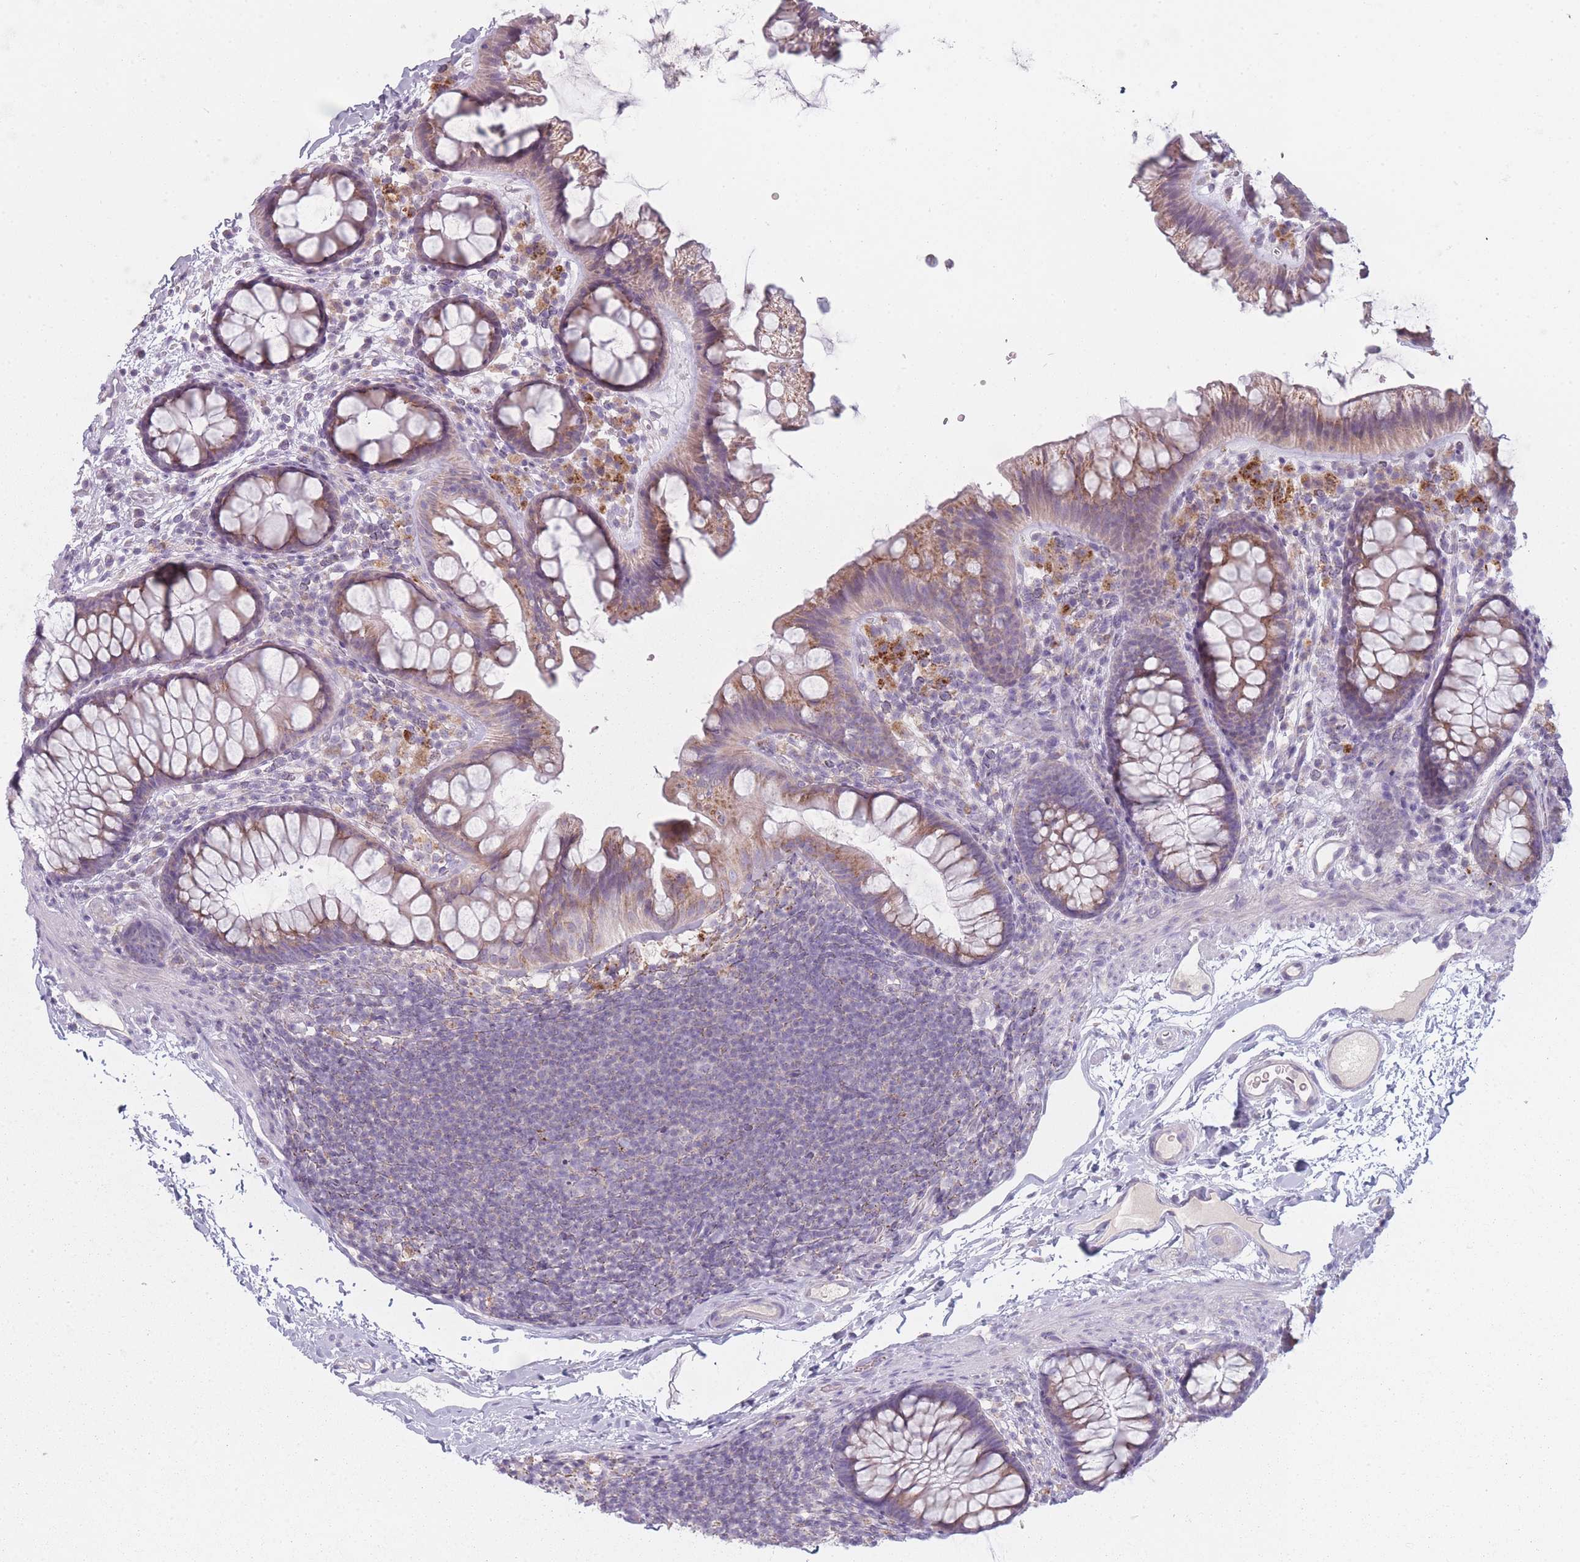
{"staining": {"intensity": "weak", "quantity": ">75%", "location": "cytoplasmic/membranous"}, "tissue": "colon", "cell_type": "Endothelial cells", "image_type": "normal", "snomed": [{"axis": "morphology", "description": "Normal tissue, NOS"}, {"axis": "topography", "description": "Colon"}], "caption": "Protein positivity by IHC shows weak cytoplasmic/membranous expression in approximately >75% of endothelial cells in normal colon. The staining was performed using DAB to visualize the protein expression in brown, while the nuclei were stained in blue with hematoxylin (Magnification: 20x).", "gene": "PEX11B", "patient": {"sex": "female", "age": 62}}